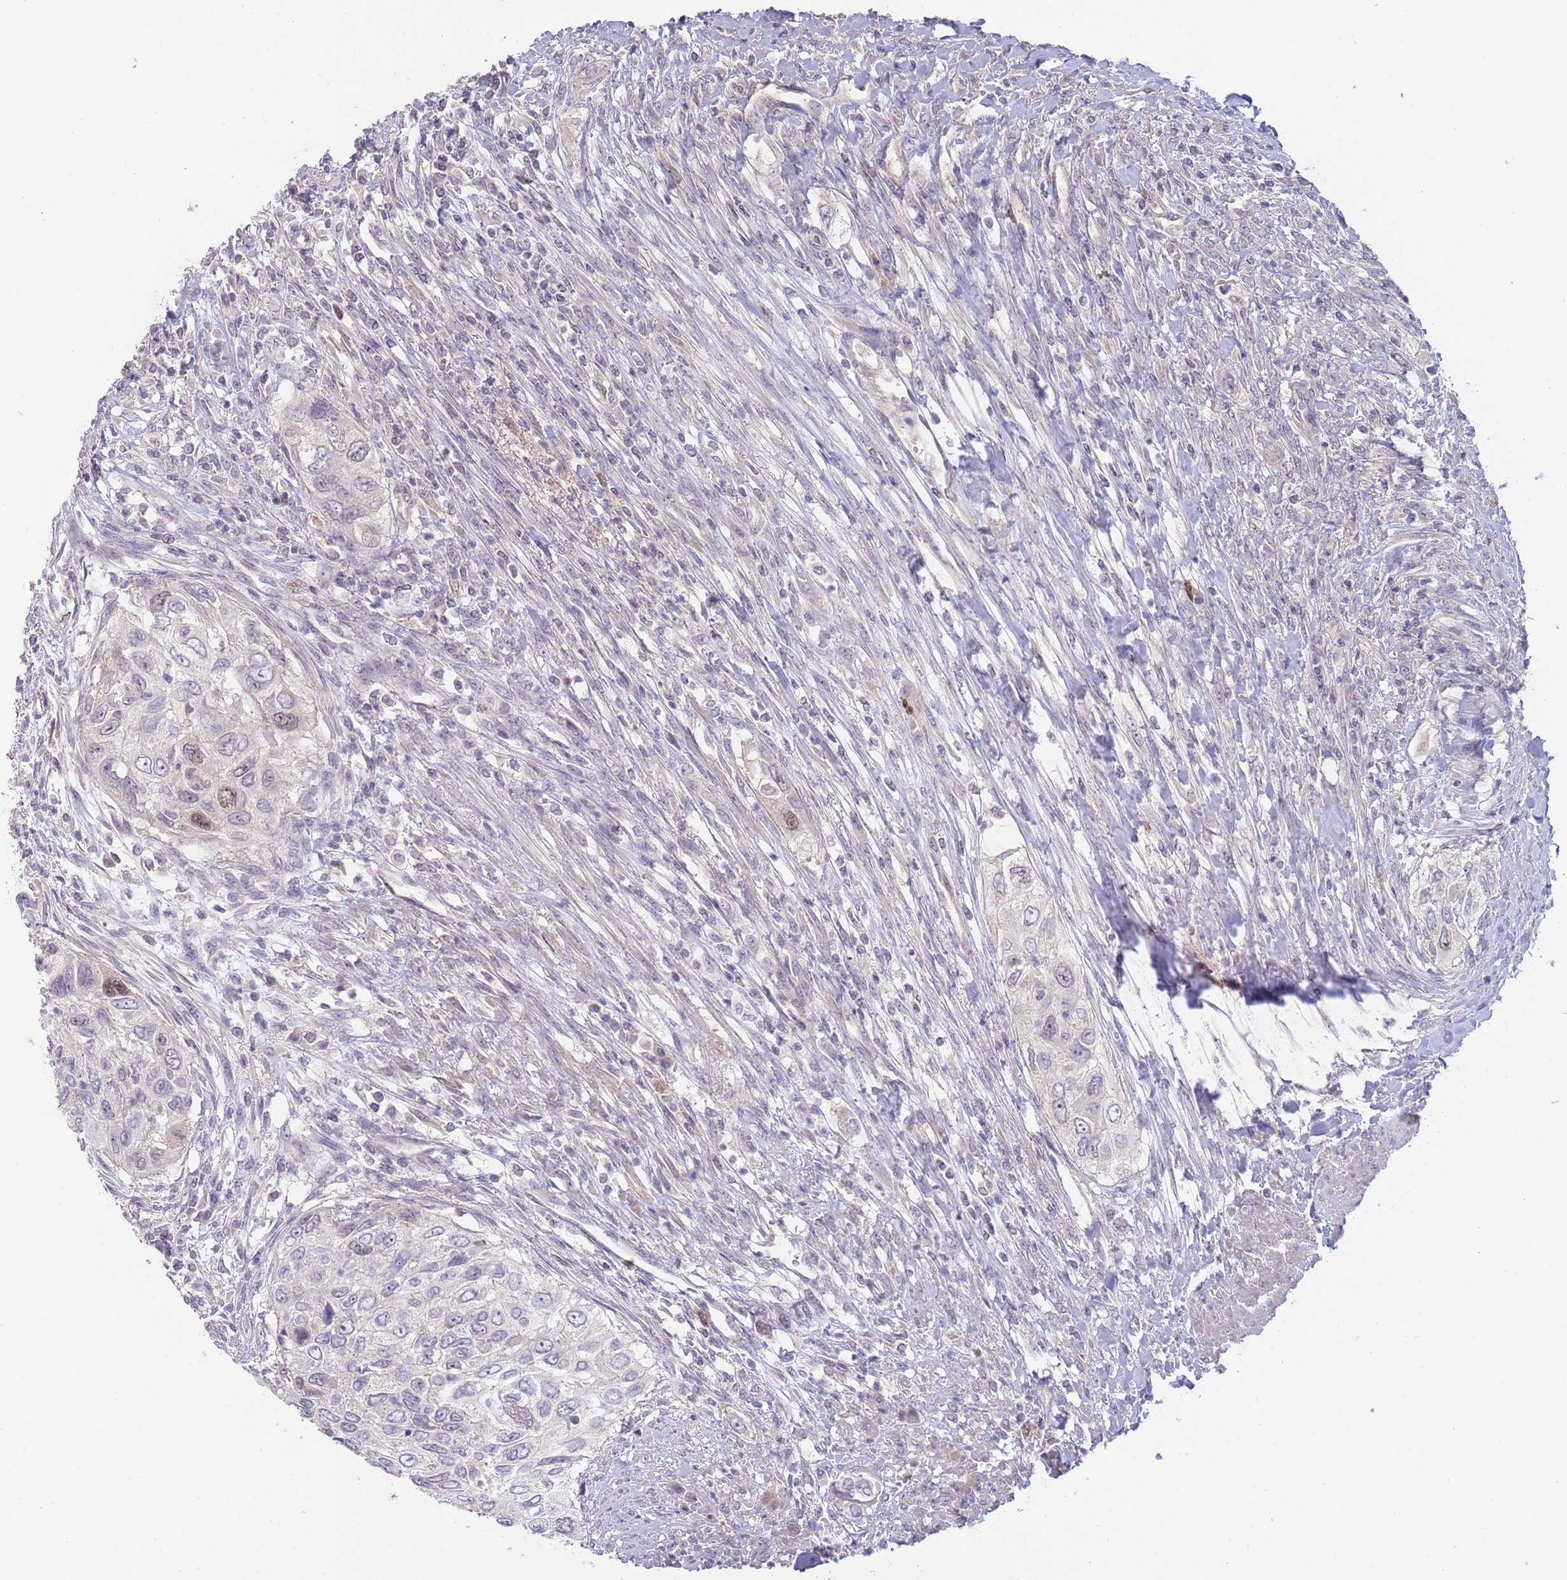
{"staining": {"intensity": "moderate", "quantity": "<25%", "location": "nuclear"}, "tissue": "urothelial cancer", "cell_type": "Tumor cells", "image_type": "cancer", "snomed": [{"axis": "morphology", "description": "Urothelial carcinoma, High grade"}, {"axis": "topography", "description": "Urinary bladder"}], "caption": "High-power microscopy captured an immunohistochemistry photomicrograph of urothelial cancer, revealing moderate nuclear positivity in approximately <25% of tumor cells. (Stains: DAB (3,3'-diaminobenzidine) in brown, nuclei in blue, Microscopy: brightfield microscopy at high magnification).", "gene": "PIMREG", "patient": {"sex": "female", "age": 60}}